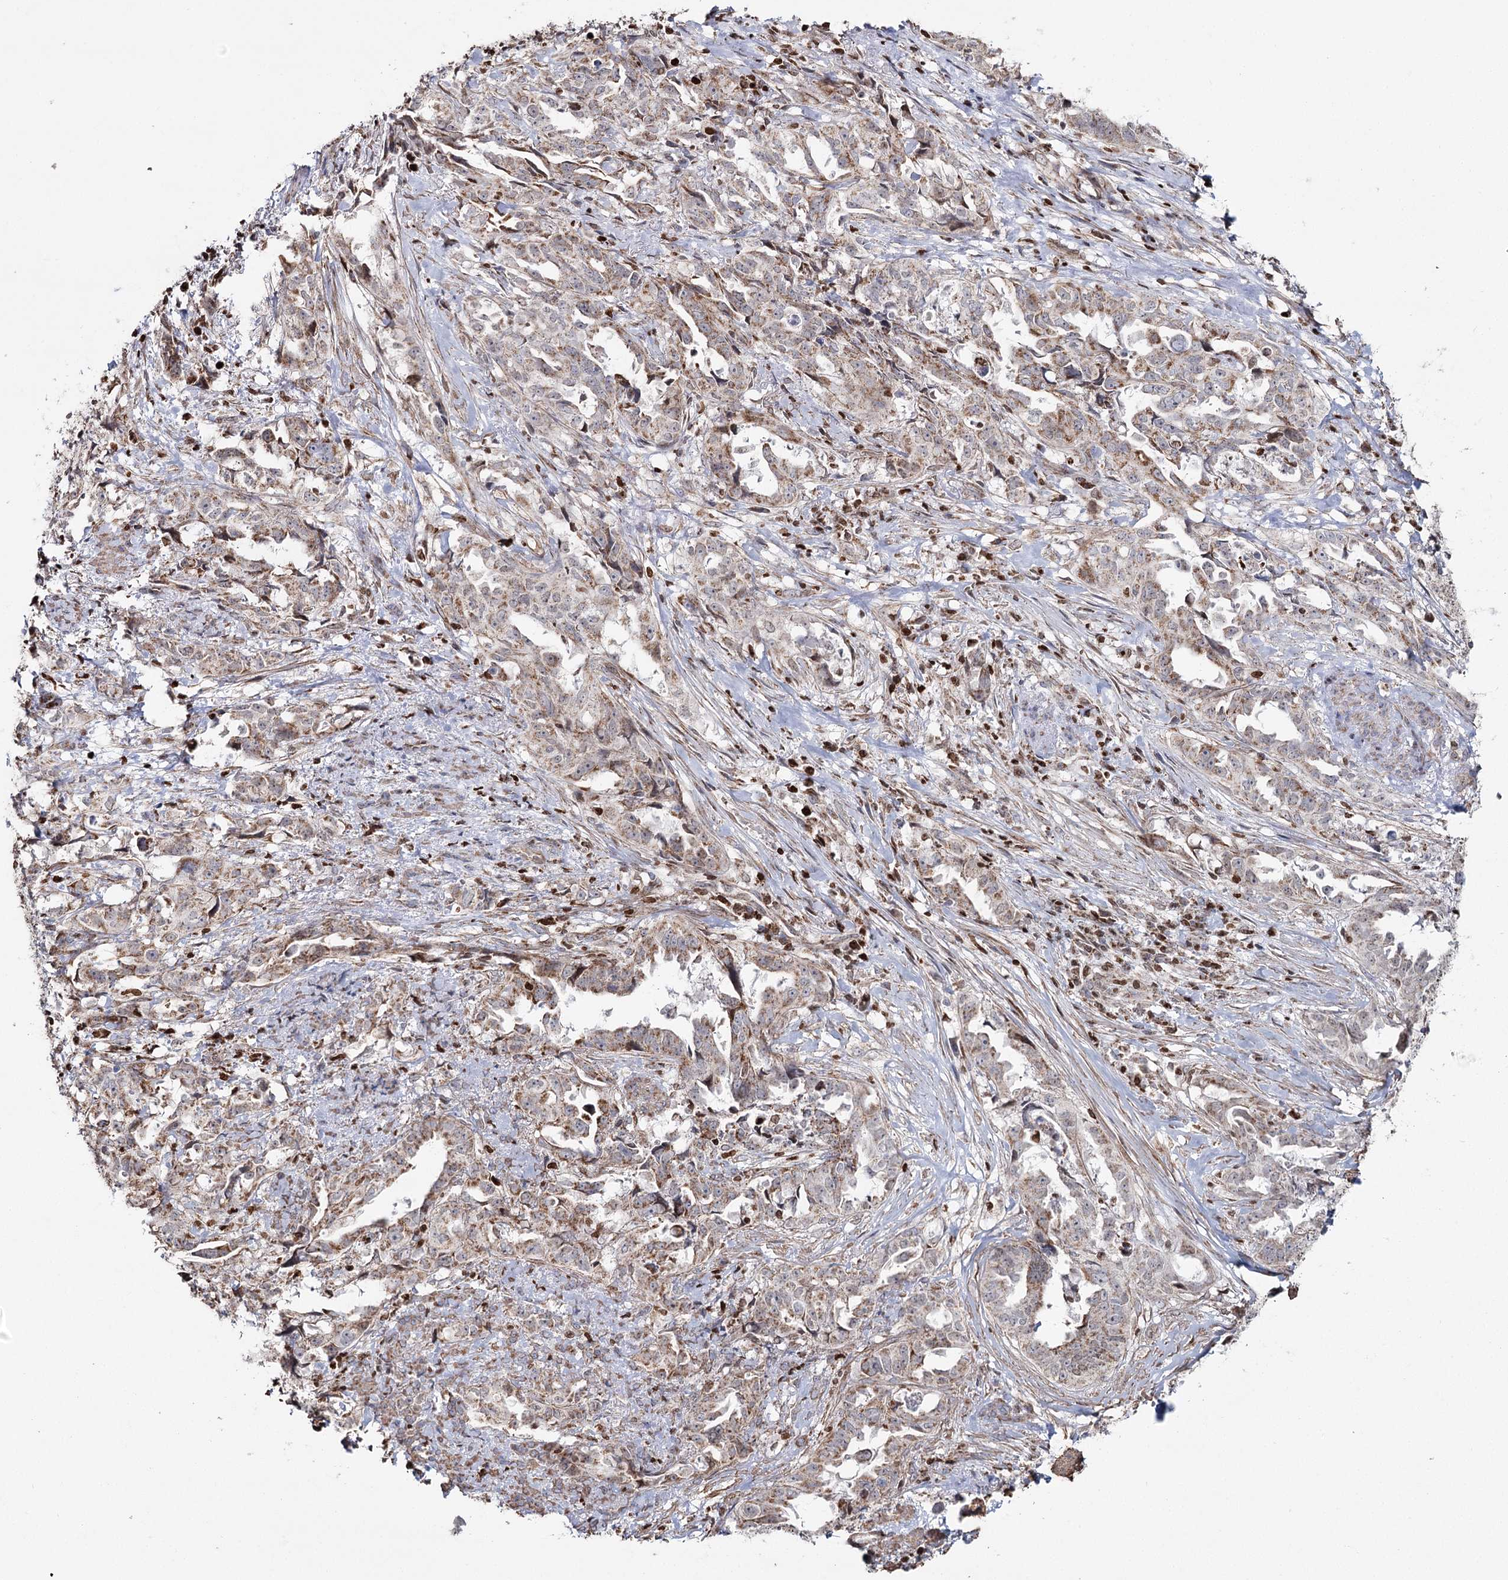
{"staining": {"intensity": "moderate", "quantity": ">75%", "location": "cytoplasmic/membranous"}, "tissue": "endometrial cancer", "cell_type": "Tumor cells", "image_type": "cancer", "snomed": [{"axis": "morphology", "description": "Adenocarcinoma, NOS"}, {"axis": "topography", "description": "Endometrium"}], "caption": "A micrograph of endometrial cancer stained for a protein displays moderate cytoplasmic/membranous brown staining in tumor cells. The staining was performed using DAB (3,3'-diaminobenzidine) to visualize the protein expression in brown, while the nuclei were stained in blue with hematoxylin (Magnification: 20x).", "gene": "PDHX", "patient": {"sex": "female", "age": 65}}